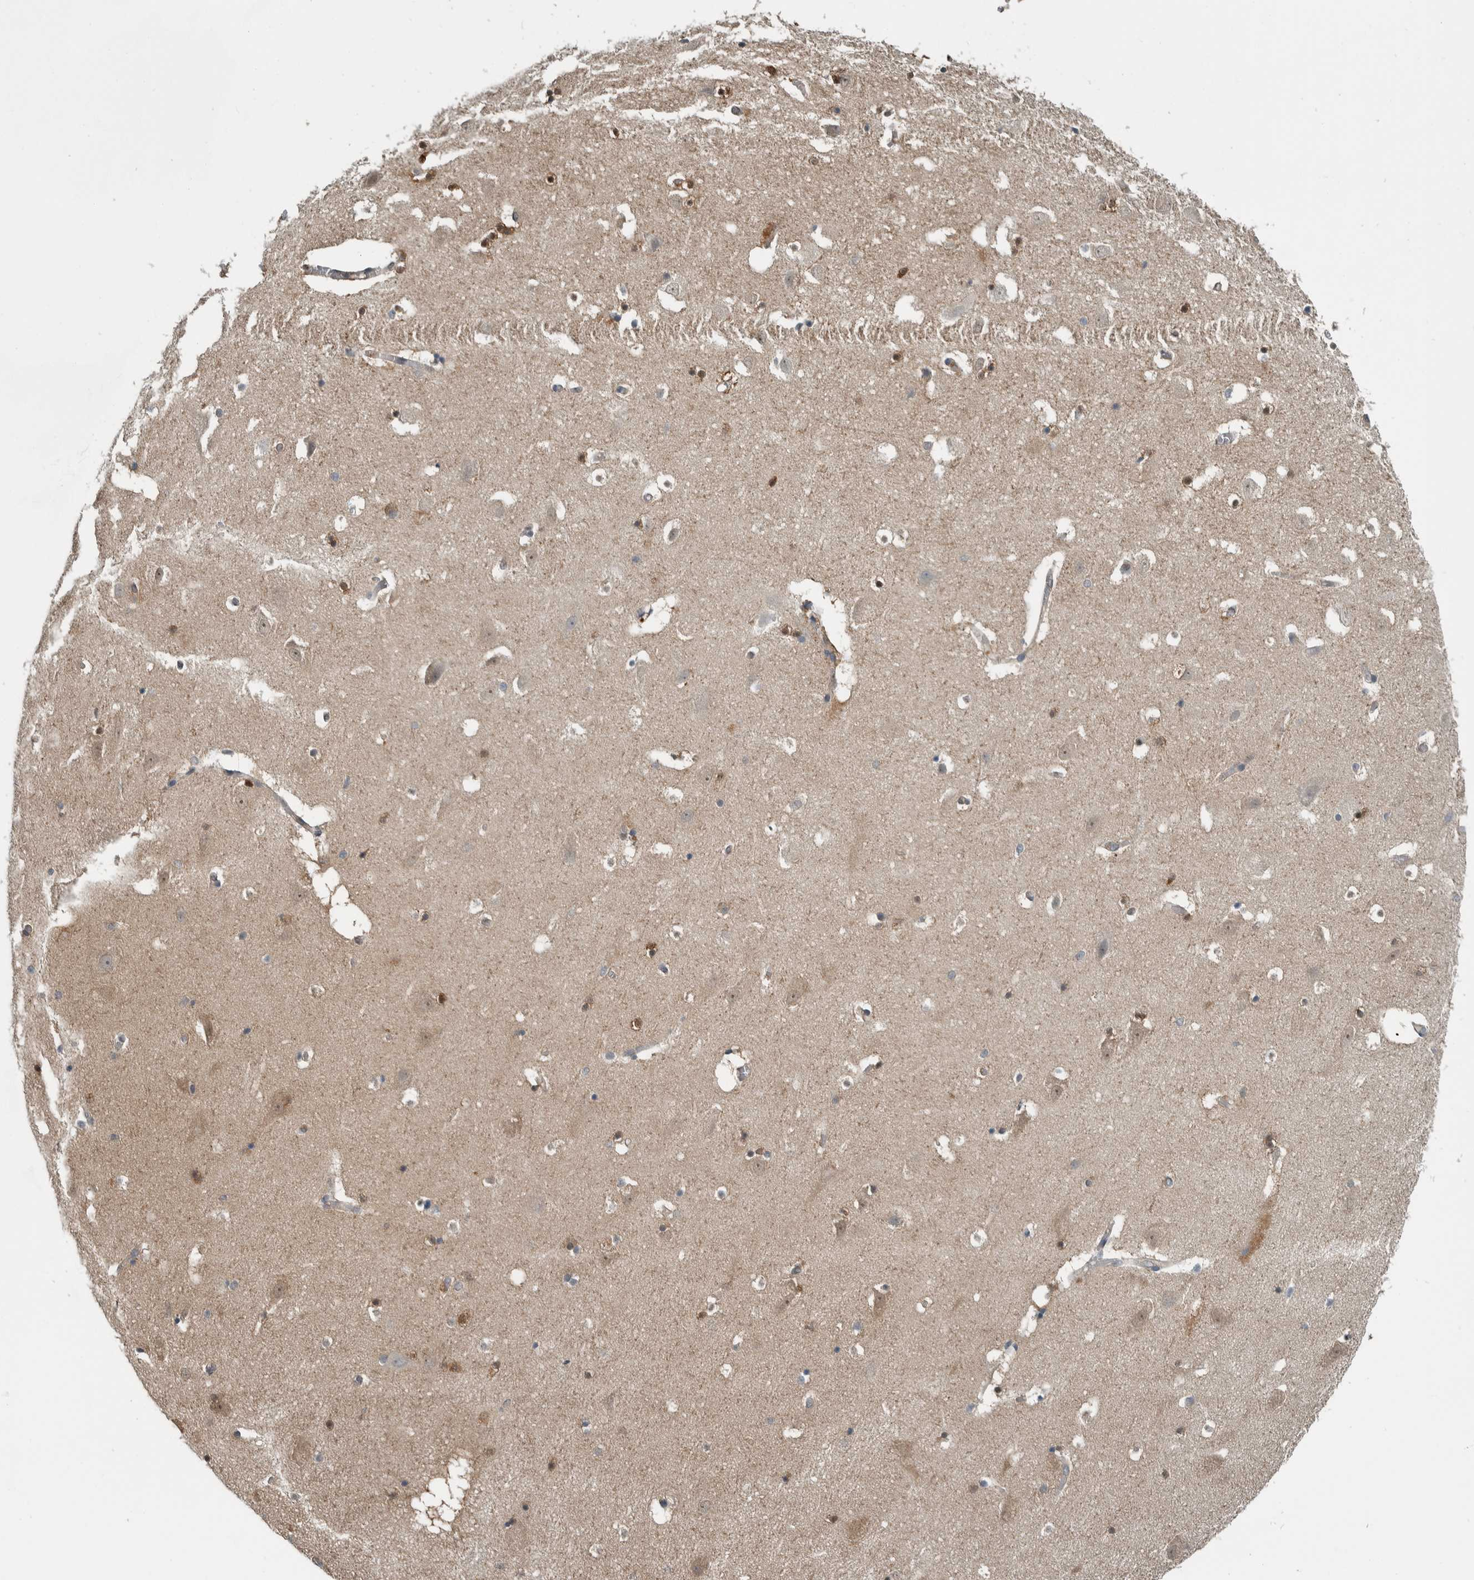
{"staining": {"intensity": "moderate", "quantity": "25%-75%", "location": "cytoplasmic/membranous,nuclear"}, "tissue": "hippocampus", "cell_type": "Glial cells", "image_type": "normal", "snomed": [{"axis": "morphology", "description": "Normal tissue, NOS"}, {"axis": "topography", "description": "Hippocampus"}], "caption": "A brown stain highlights moderate cytoplasmic/membranous,nuclear staining of a protein in glial cells of benign hippocampus. The protein is shown in brown color, while the nuclei are stained blue.", "gene": "ALAD", "patient": {"sex": "male", "age": 45}}